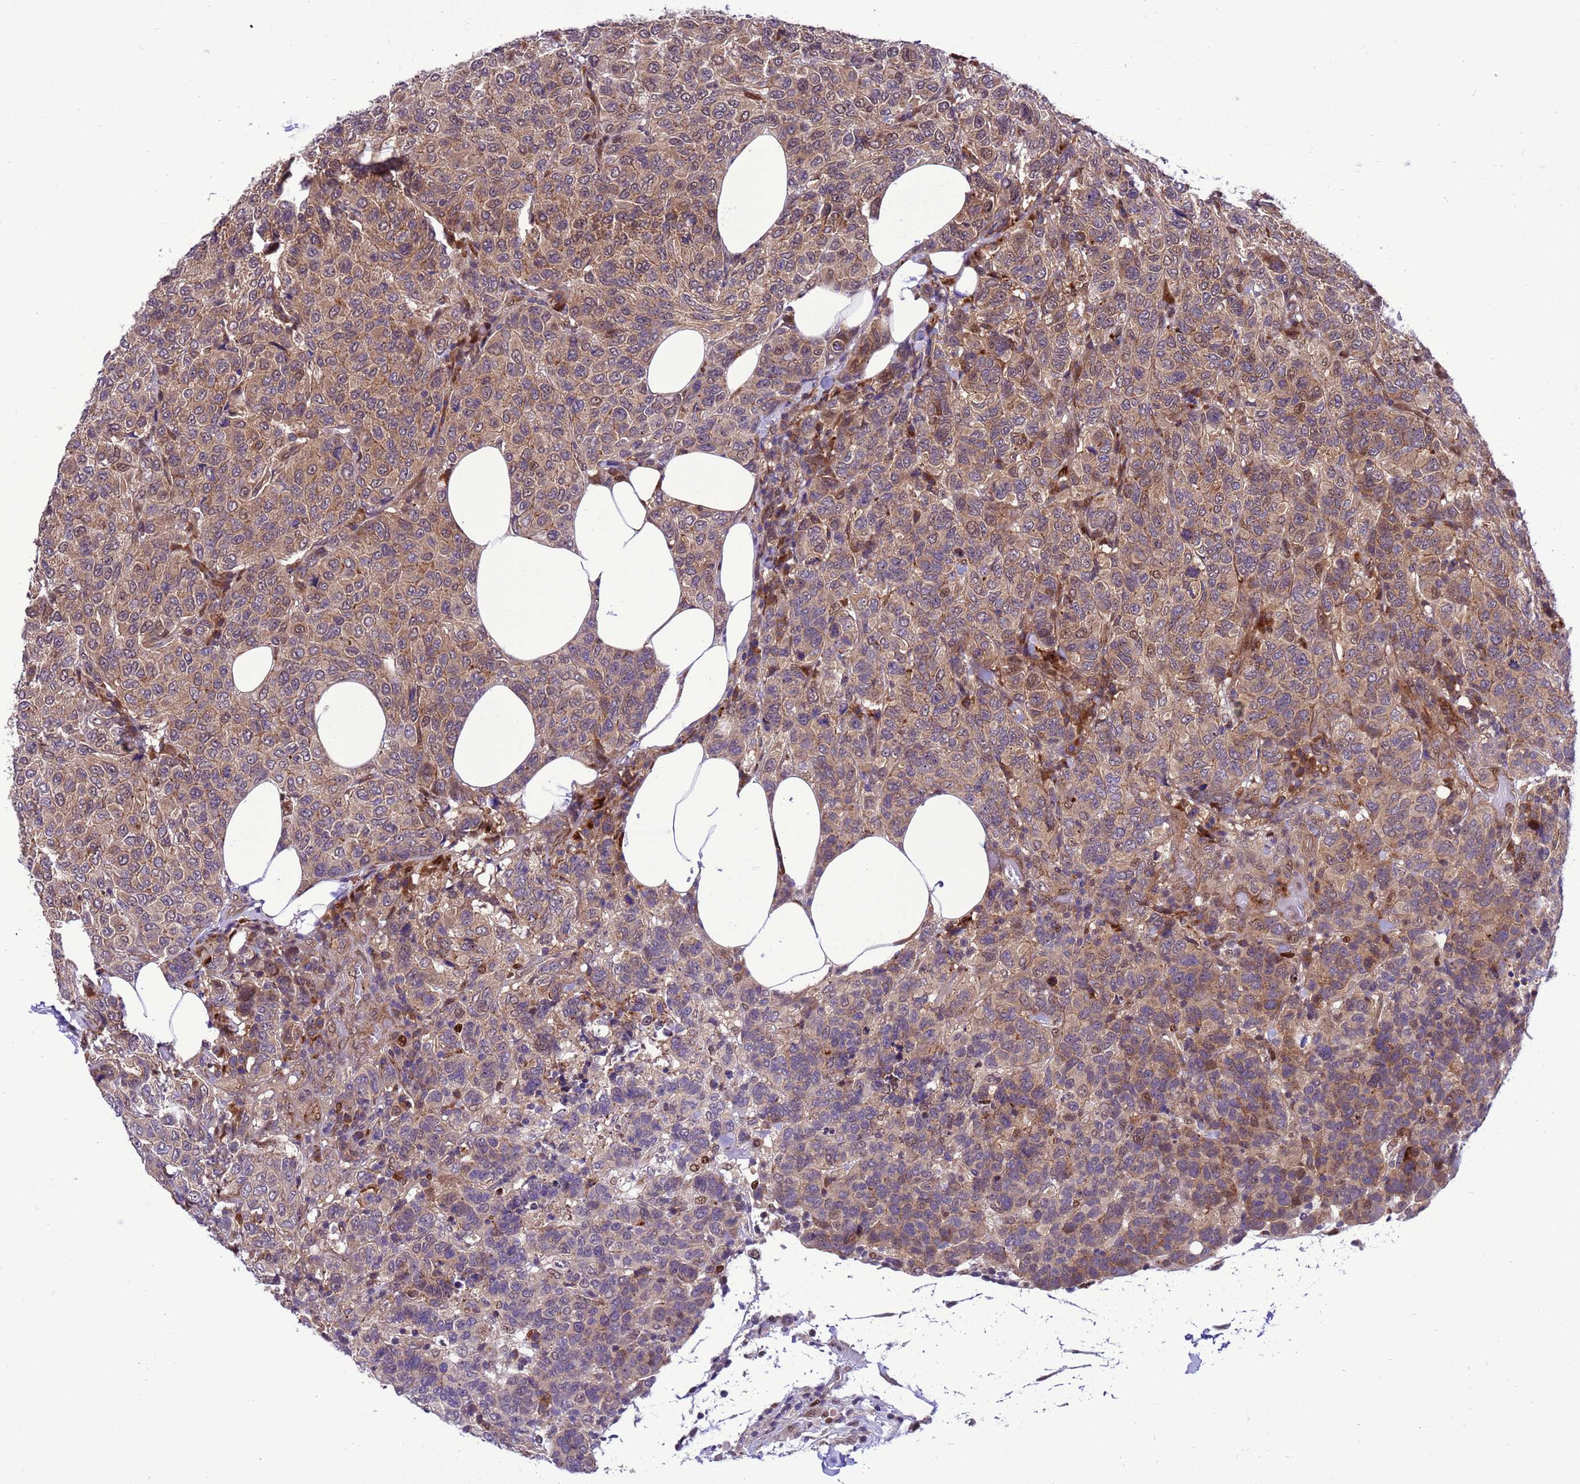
{"staining": {"intensity": "moderate", "quantity": ">75%", "location": "cytoplasmic/membranous,nuclear"}, "tissue": "breast cancer", "cell_type": "Tumor cells", "image_type": "cancer", "snomed": [{"axis": "morphology", "description": "Duct carcinoma"}, {"axis": "topography", "description": "Breast"}], "caption": "Moderate cytoplasmic/membranous and nuclear positivity is present in approximately >75% of tumor cells in infiltrating ductal carcinoma (breast).", "gene": "RASD1", "patient": {"sex": "female", "age": 55}}